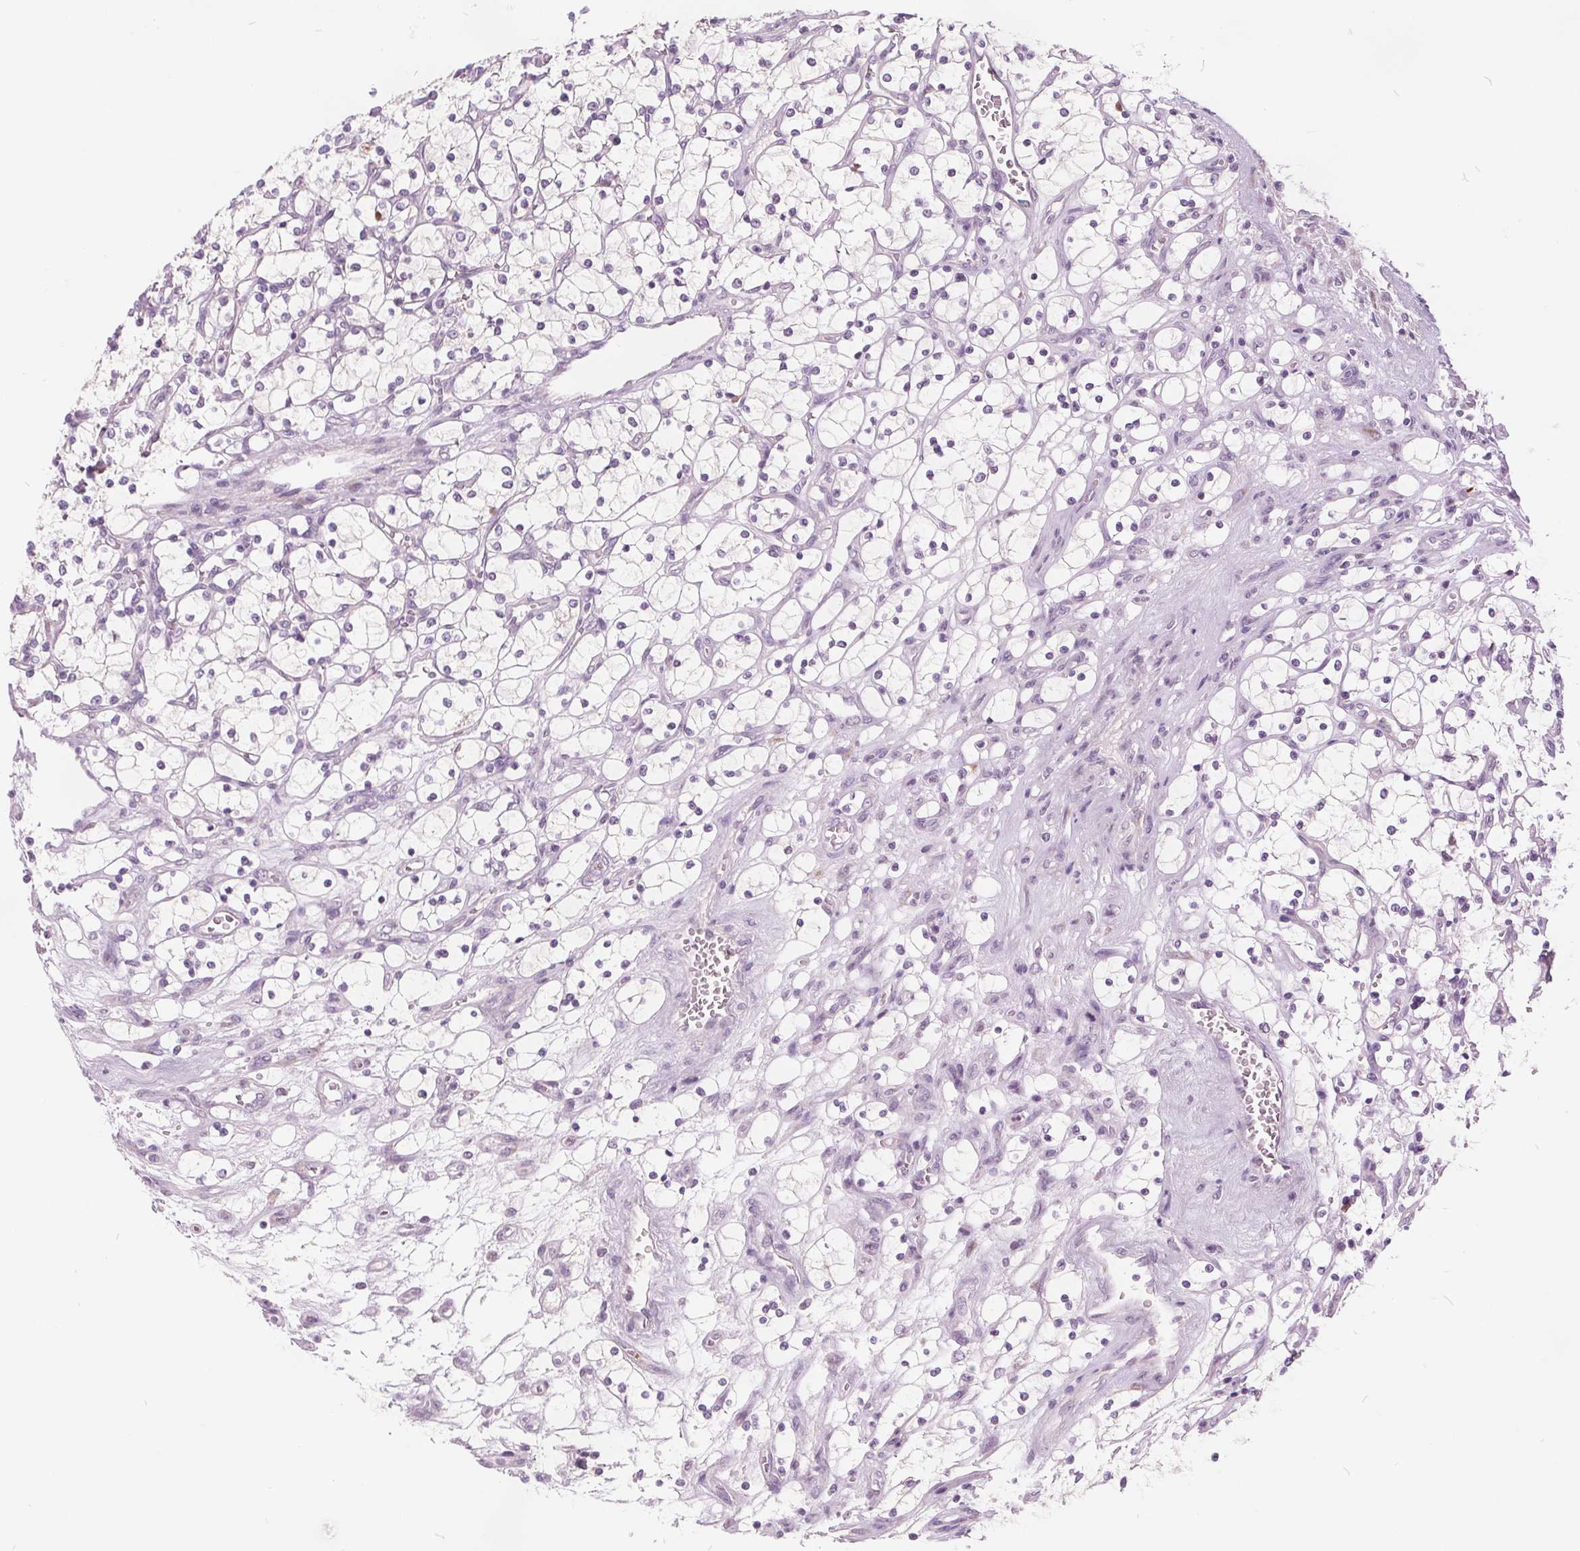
{"staining": {"intensity": "negative", "quantity": "none", "location": "none"}, "tissue": "renal cancer", "cell_type": "Tumor cells", "image_type": "cancer", "snomed": [{"axis": "morphology", "description": "Adenocarcinoma, NOS"}, {"axis": "topography", "description": "Kidney"}], "caption": "IHC of adenocarcinoma (renal) shows no positivity in tumor cells.", "gene": "ACOX2", "patient": {"sex": "female", "age": 69}}